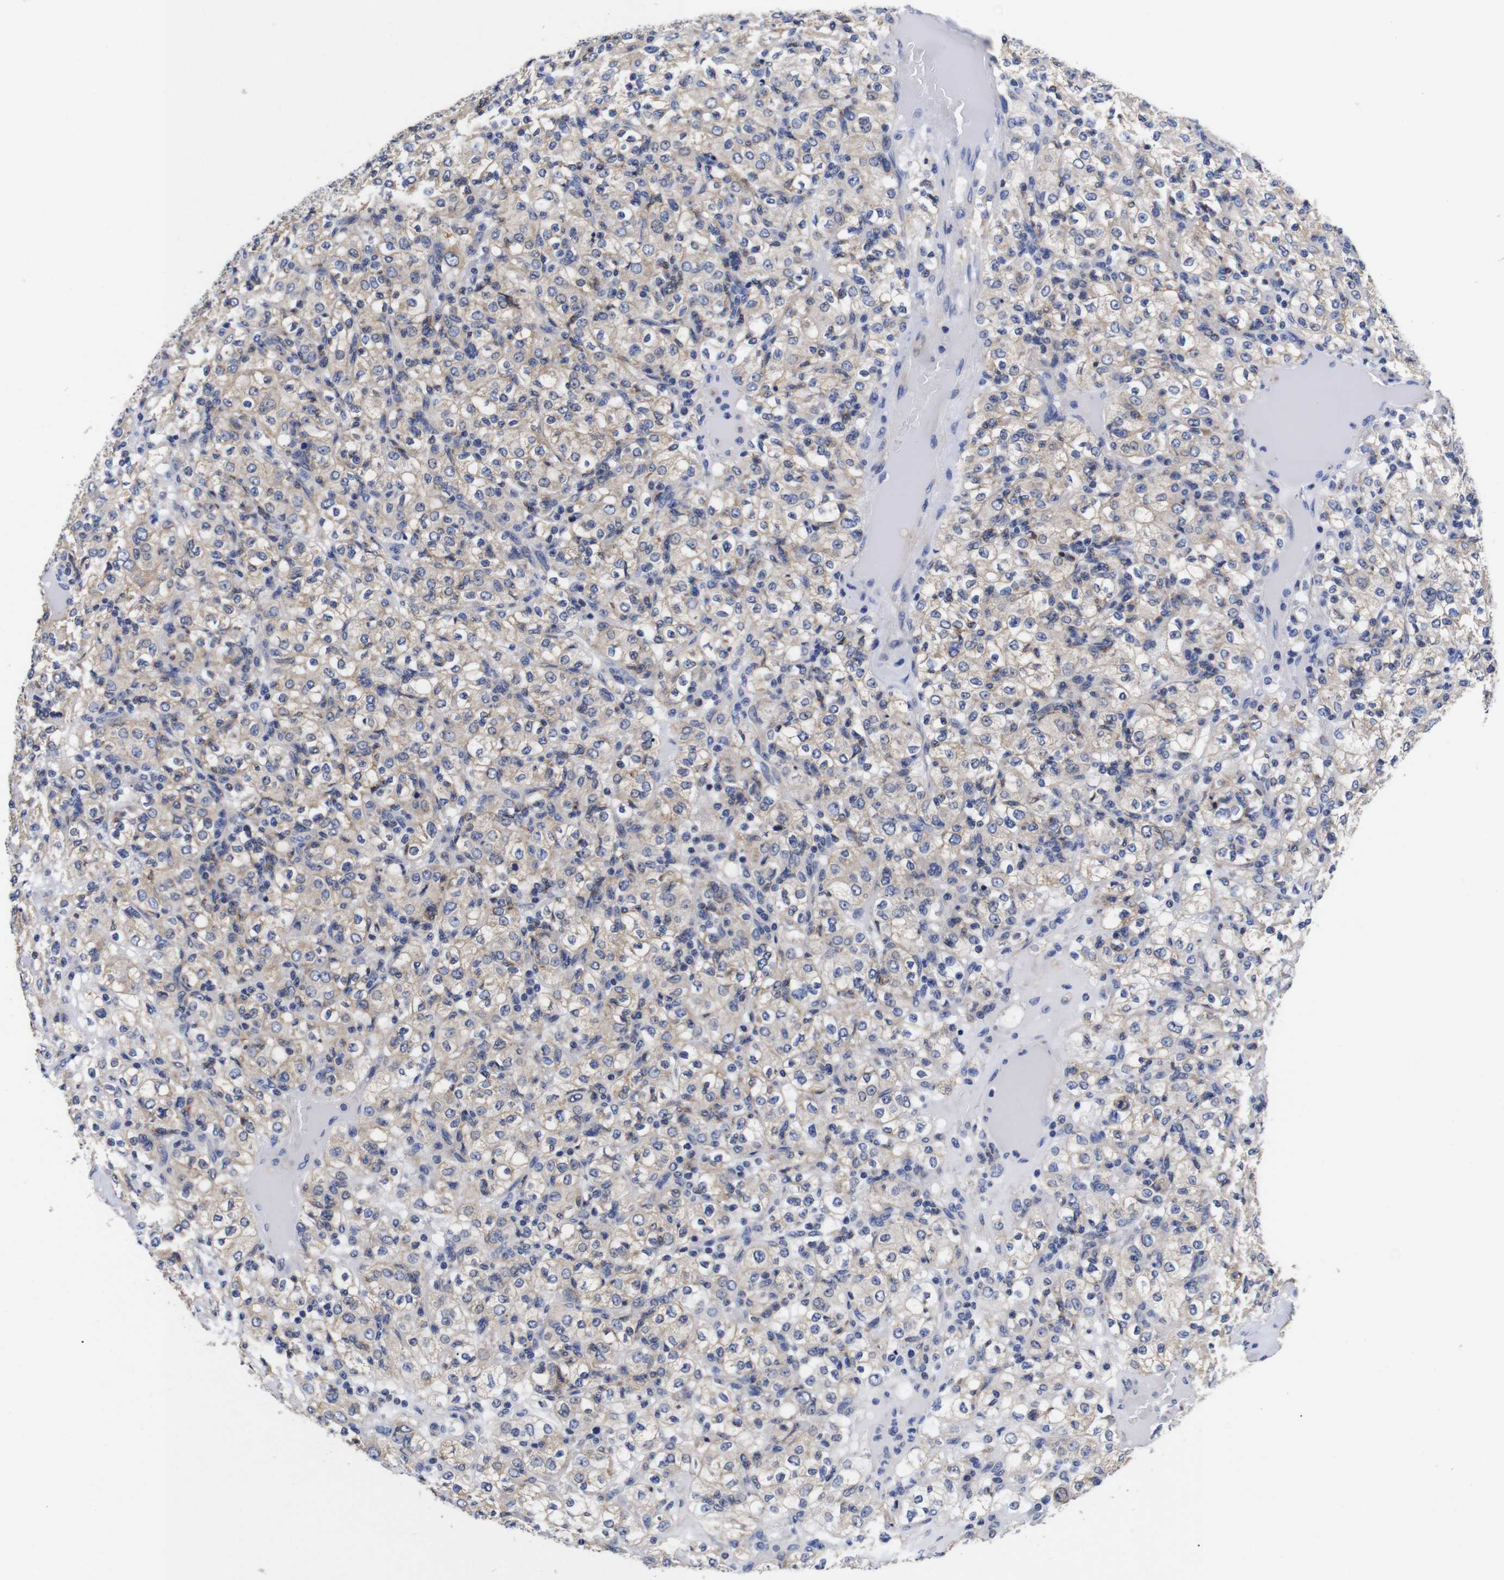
{"staining": {"intensity": "weak", "quantity": ">75%", "location": "cytoplasmic/membranous"}, "tissue": "renal cancer", "cell_type": "Tumor cells", "image_type": "cancer", "snomed": [{"axis": "morphology", "description": "Normal tissue, NOS"}, {"axis": "morphology", "description": "Adenocarcinoma, NOS"}, {"axis": "topography", "description": "Kidney"}], "caption": "The immunohistochemical stain shows weak cytoplasmic/membranous expression in tumor cells of renal adenocarcinoma tissue.", "gene": "OPN3", "patient": {"sex": "female", "age": 72}}